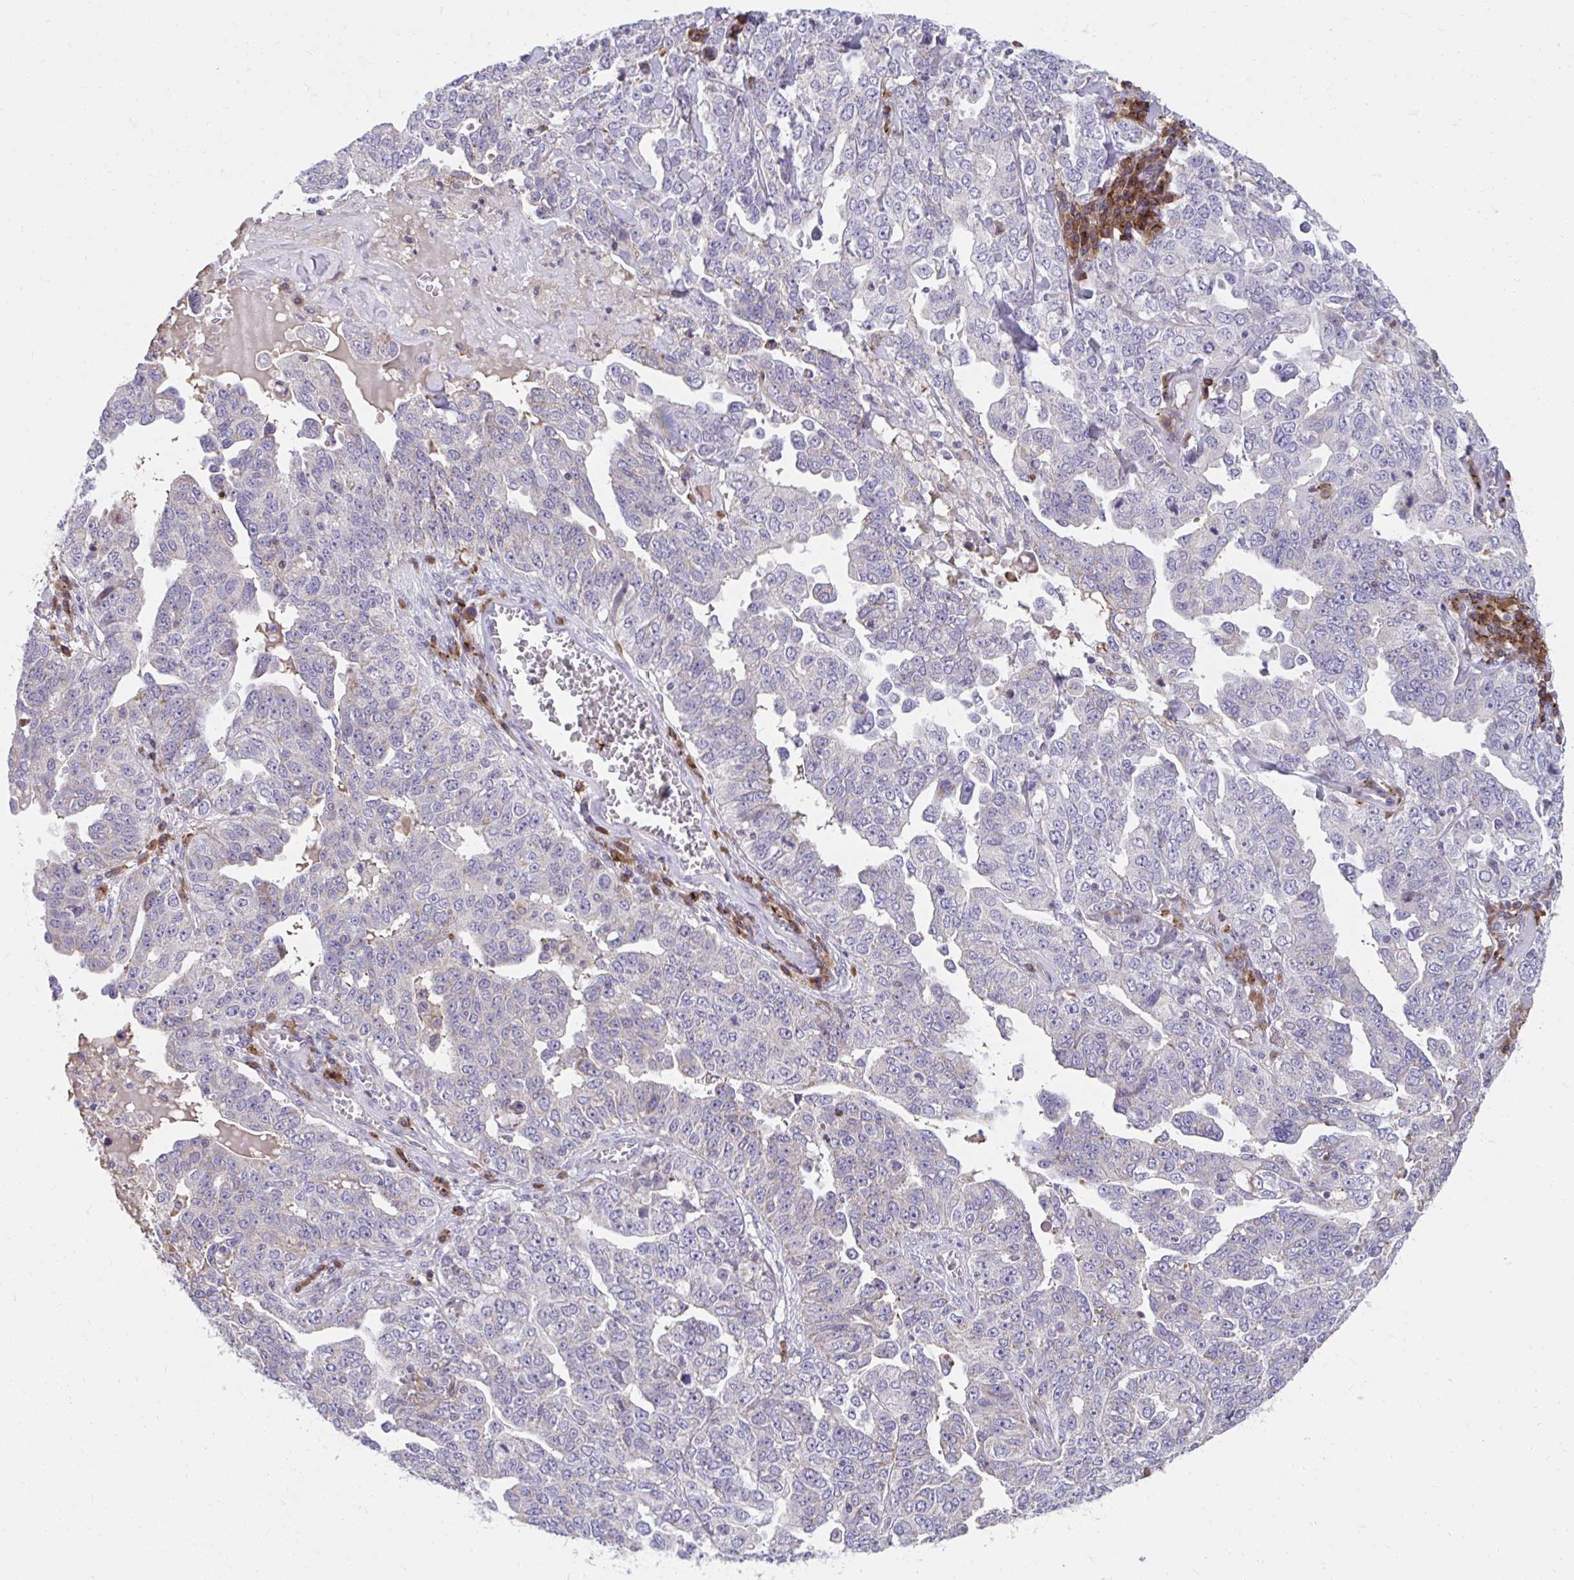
{"staining": {"intensity": "negative", "quantity": "none", "location": "none"}, "tissue": "ovarian cancer", "cell_type": "Tumor cells", "image_type": "cancer", "snomed": [{"axis": "morphology", "description": "Carcinoma, endometroid"}, {"axis": "topography", "description": "Ovary"}], "caption": "Immunohistochemical staining of ovarian cancer demonstrates no significant positivity in tumor cells. (Stains: DAB (3,3'-diaminobenzidine) immunohistochemistry with hematoxylin counter stain, Microscopy: brightfield microscopy at high magnification).", "gene": "SLAMF7", "patient": {"sex": "female", "age": 62}}